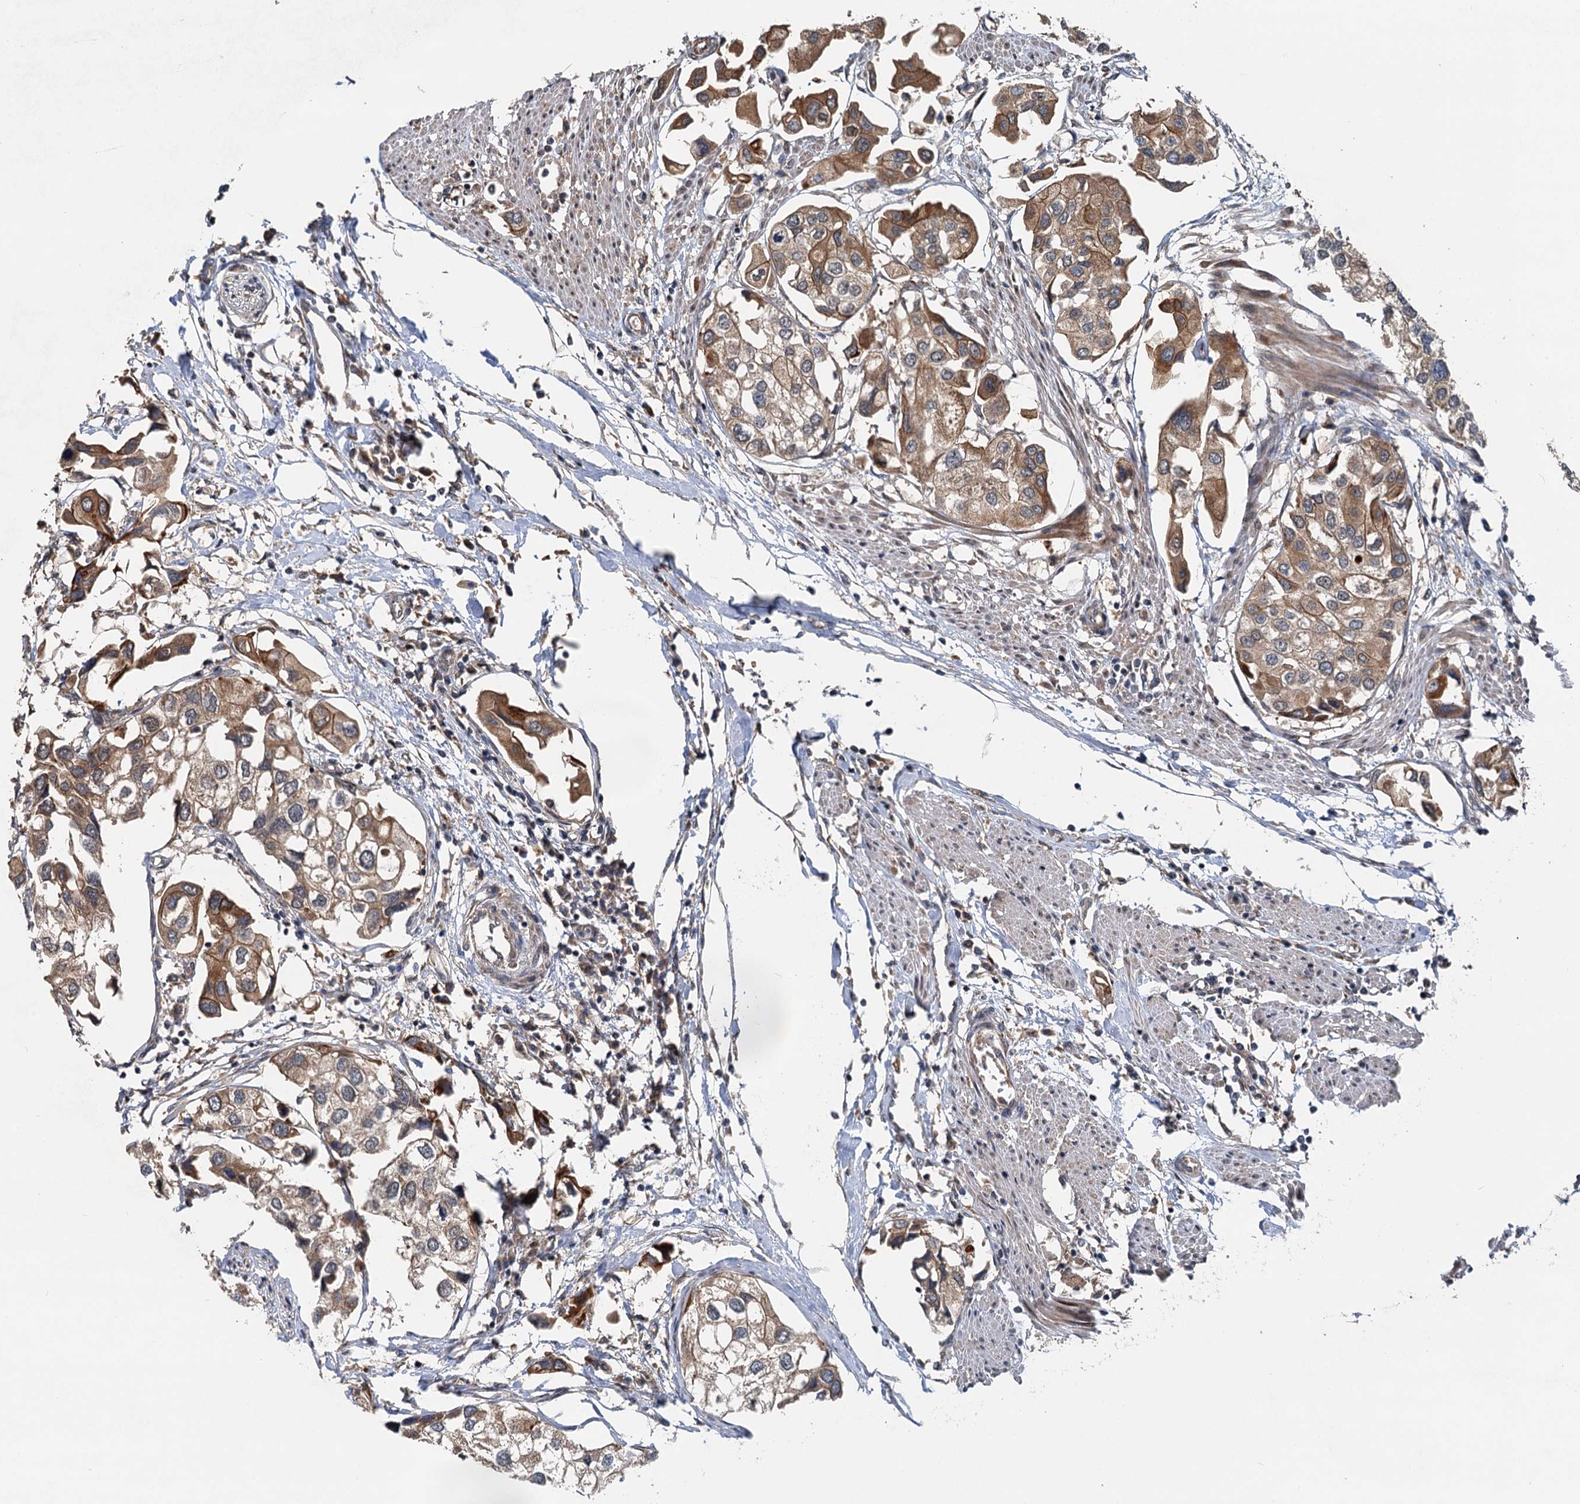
{"staining": {"intensity": "moderate", "quantity": ">75%", "location": "cytoplasmic/membranous"}, "tissue": "urothelial cancer", "cell_type": "Tumor cells", "image_type": "cancer", "snomed": [{"axis": "morphology", "description": "Urothelial carcinoma, High grade"}, {"axis": "topography", "description": "Urinary bladder"}], "caption": "A high-resolution image shows IHC staining of urothelial cancer, which exhibits moderate cytoplasmic/membranous staining in about >75% of tumor cells.", "gene": "LRRK2", "patient": {"sex": "male", "age": 64}}